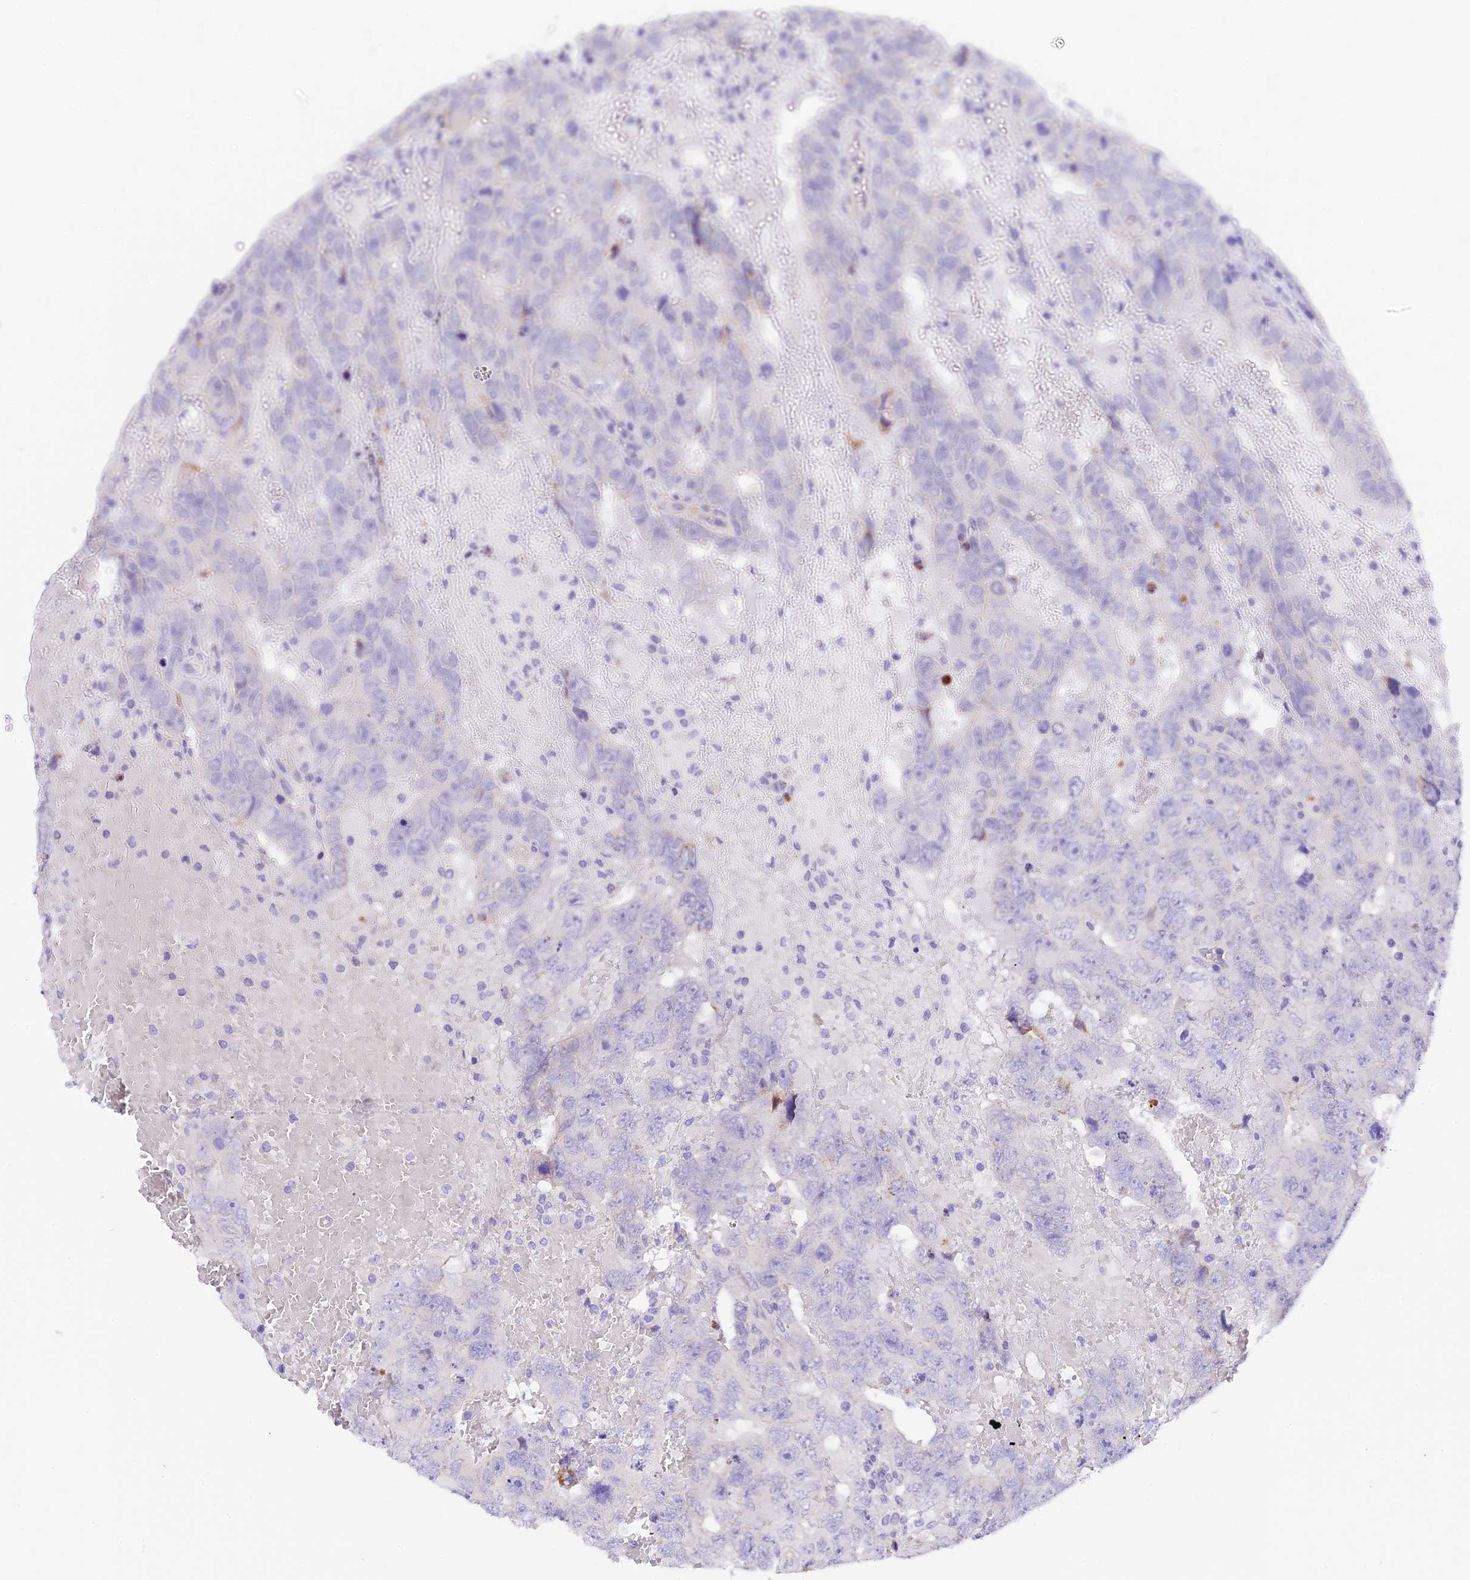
{"staining": {"intensity": "weak", "quantity": "<25%", "location": "cytoplasmic/membranous"}, "tissue": "testis cancer", "cell_type": "Tumor cells", "image_type": "cancer", "snomed": [{"axis": "morphology", "description": "Carcinoma, Embryonal, NOS"}, {"axis": "topography", "description": "Testis"}], "caption": "This is a photomicrograph of immunohistochemistry (IHC) staining of testis cancer (embryonal carcinoma), which shows no positivity in tumor cells. The staining is performed using DAB brown chromogen with nuclei counter-stained in using hematoxylin.", "gene": "COL6A5", "patient": {"sex": "male", "age": 45}}